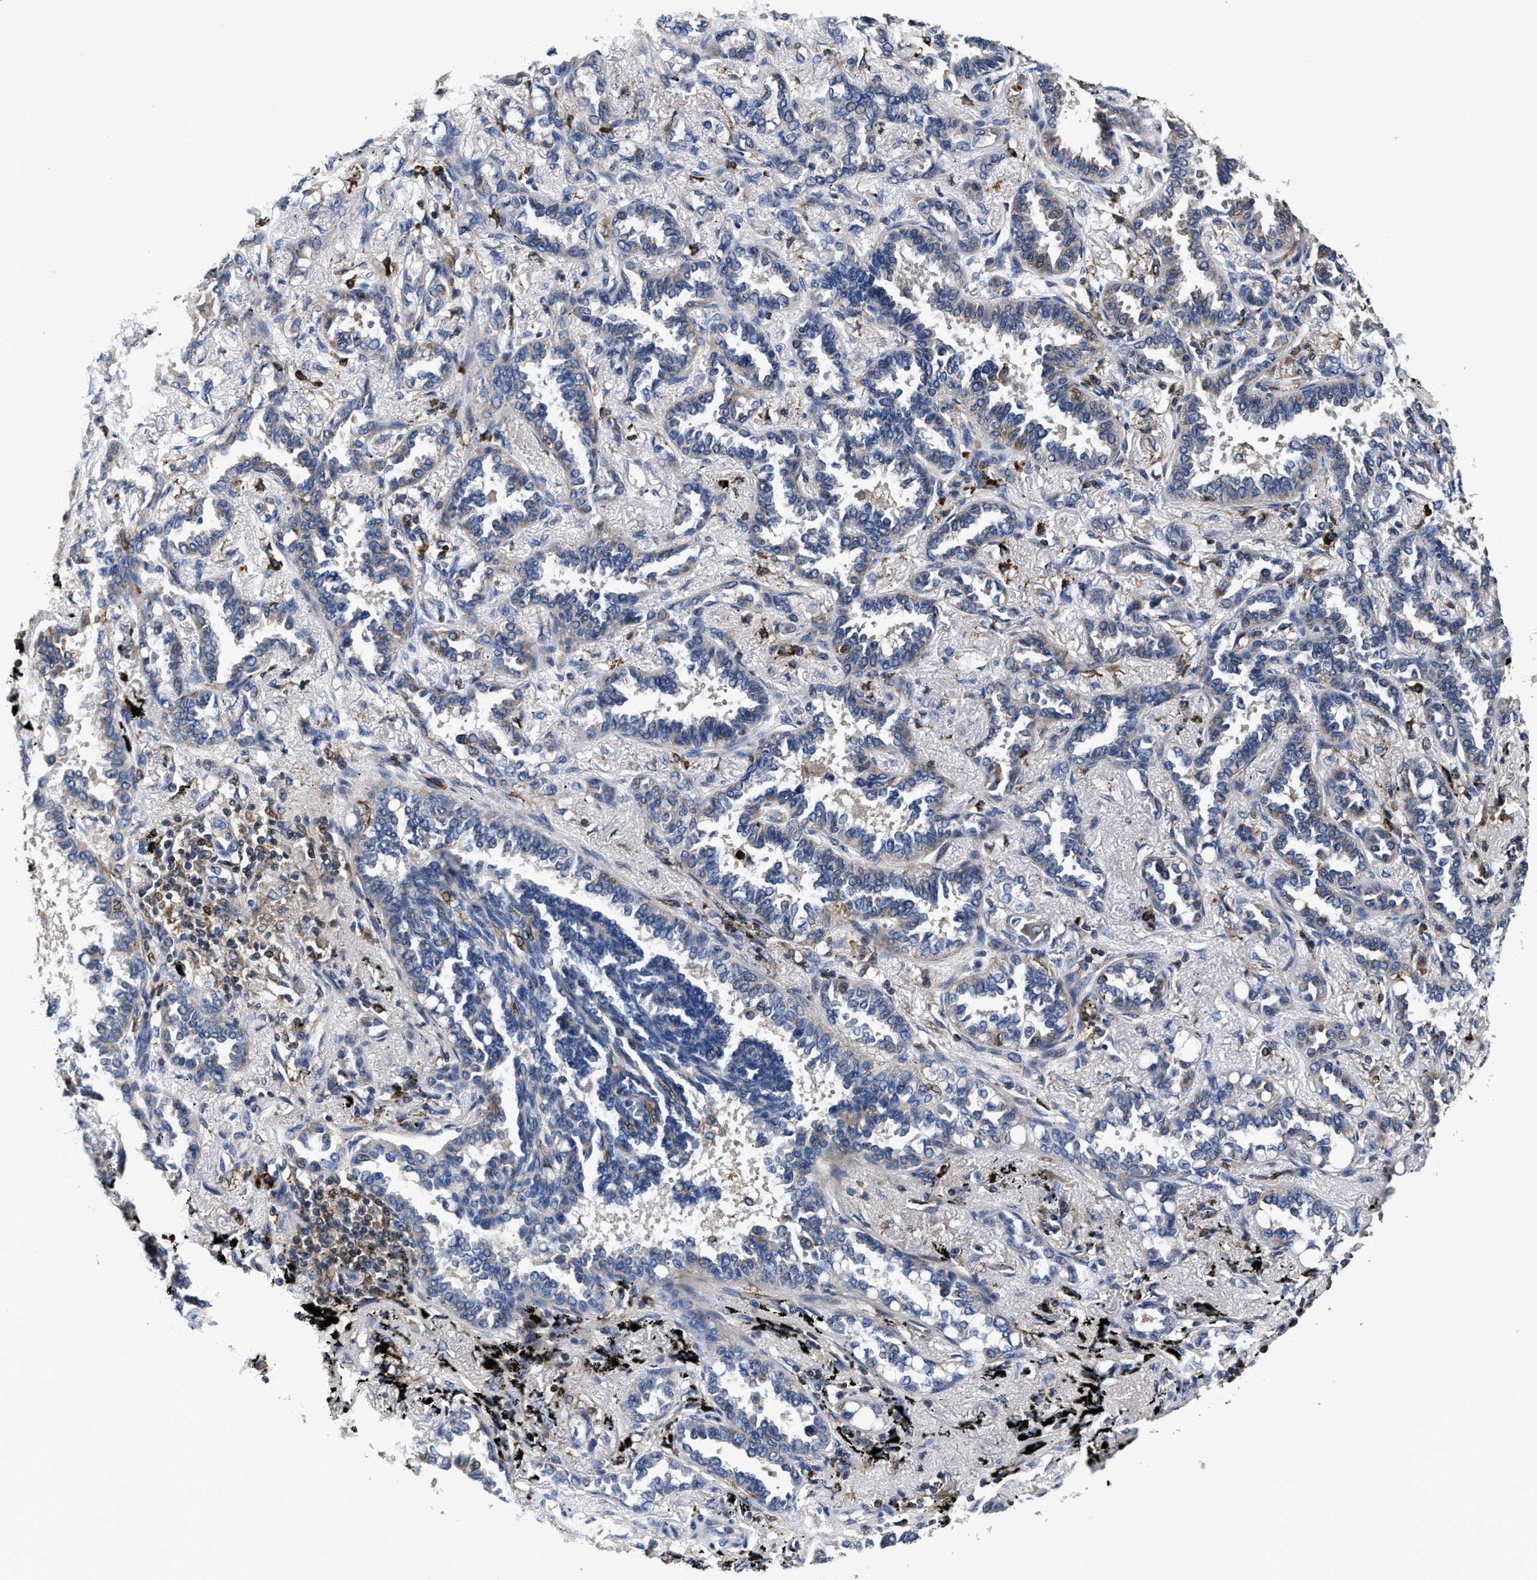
{"staining": {"intensity": "negative", "quantity": "none", "location": "none"}, "tissue": "lung cancer", "cell_type": "Tumor cells", "image_type": "cancer", "snomed": [{"axis": "morphology", "description": "Adenocarcinoma, NOS"}, {"axis": "topography", "description": "Lung"}], "caption": "IHC micrograph of human adenocarcinoma (lung) stained for a protein (brown), which displays no expression in tumor cells.", "gene": "RGS10", "patient": {"sex": "male", "age": 59}}